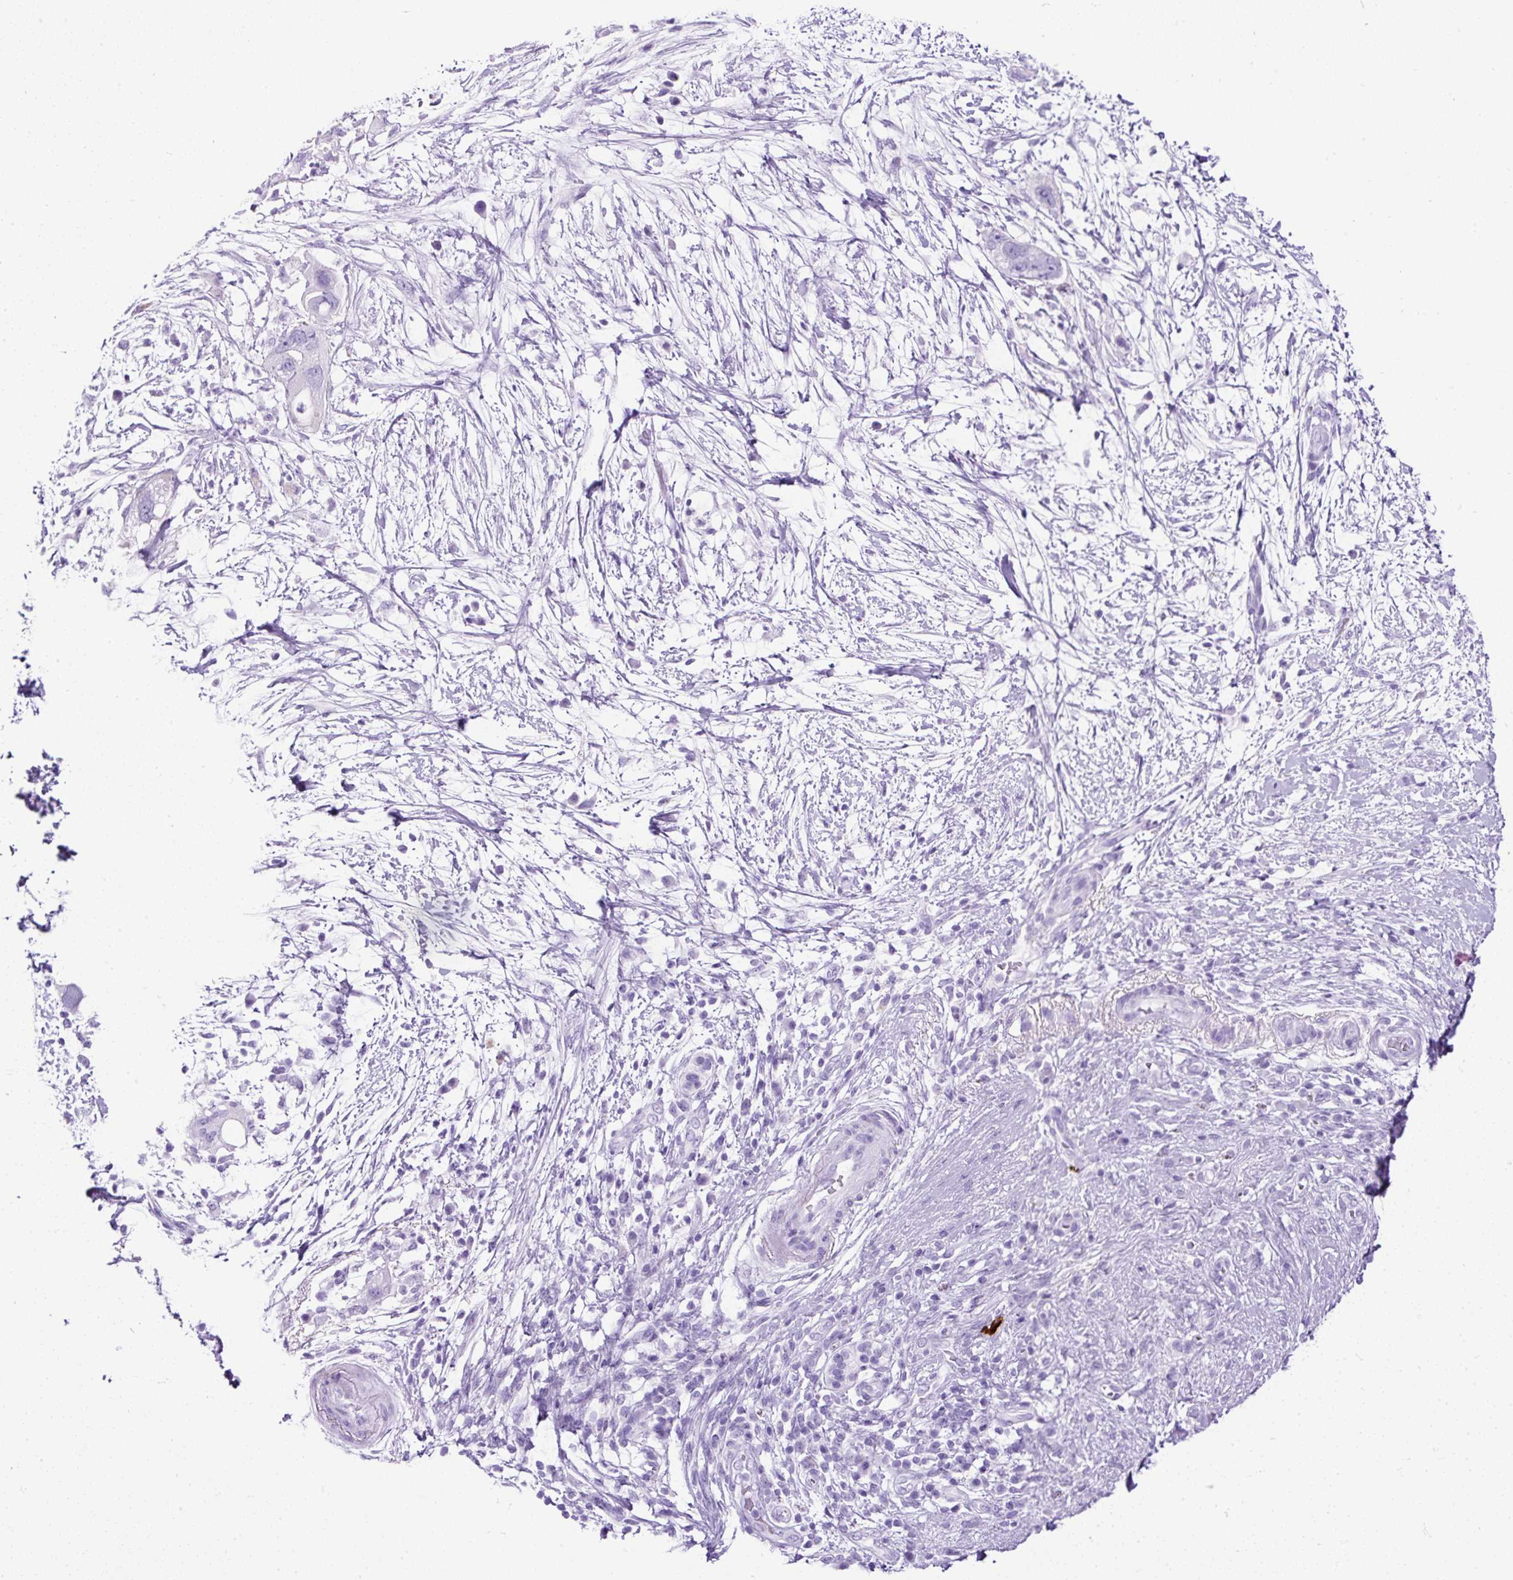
{"staining": {"intensity": "negative", "quantity": "none", "location": "none"}, "tissue": "pancreatic cancer", "cell_type": "Tumor cells", "image_type": "cancer", "snomed": [{"axis": "morphology", "description": "Adenocarcinoma, NOS"}, {"axis": "topography", "description": "Pancreas"}], "caption": "DAB immunohistochemical staining of pancreatic adenocarcinoma exhibits no significant positivity in tumor cells.", "gene": "PDIA2", "patient": {"sex": "female", "age": 72}}